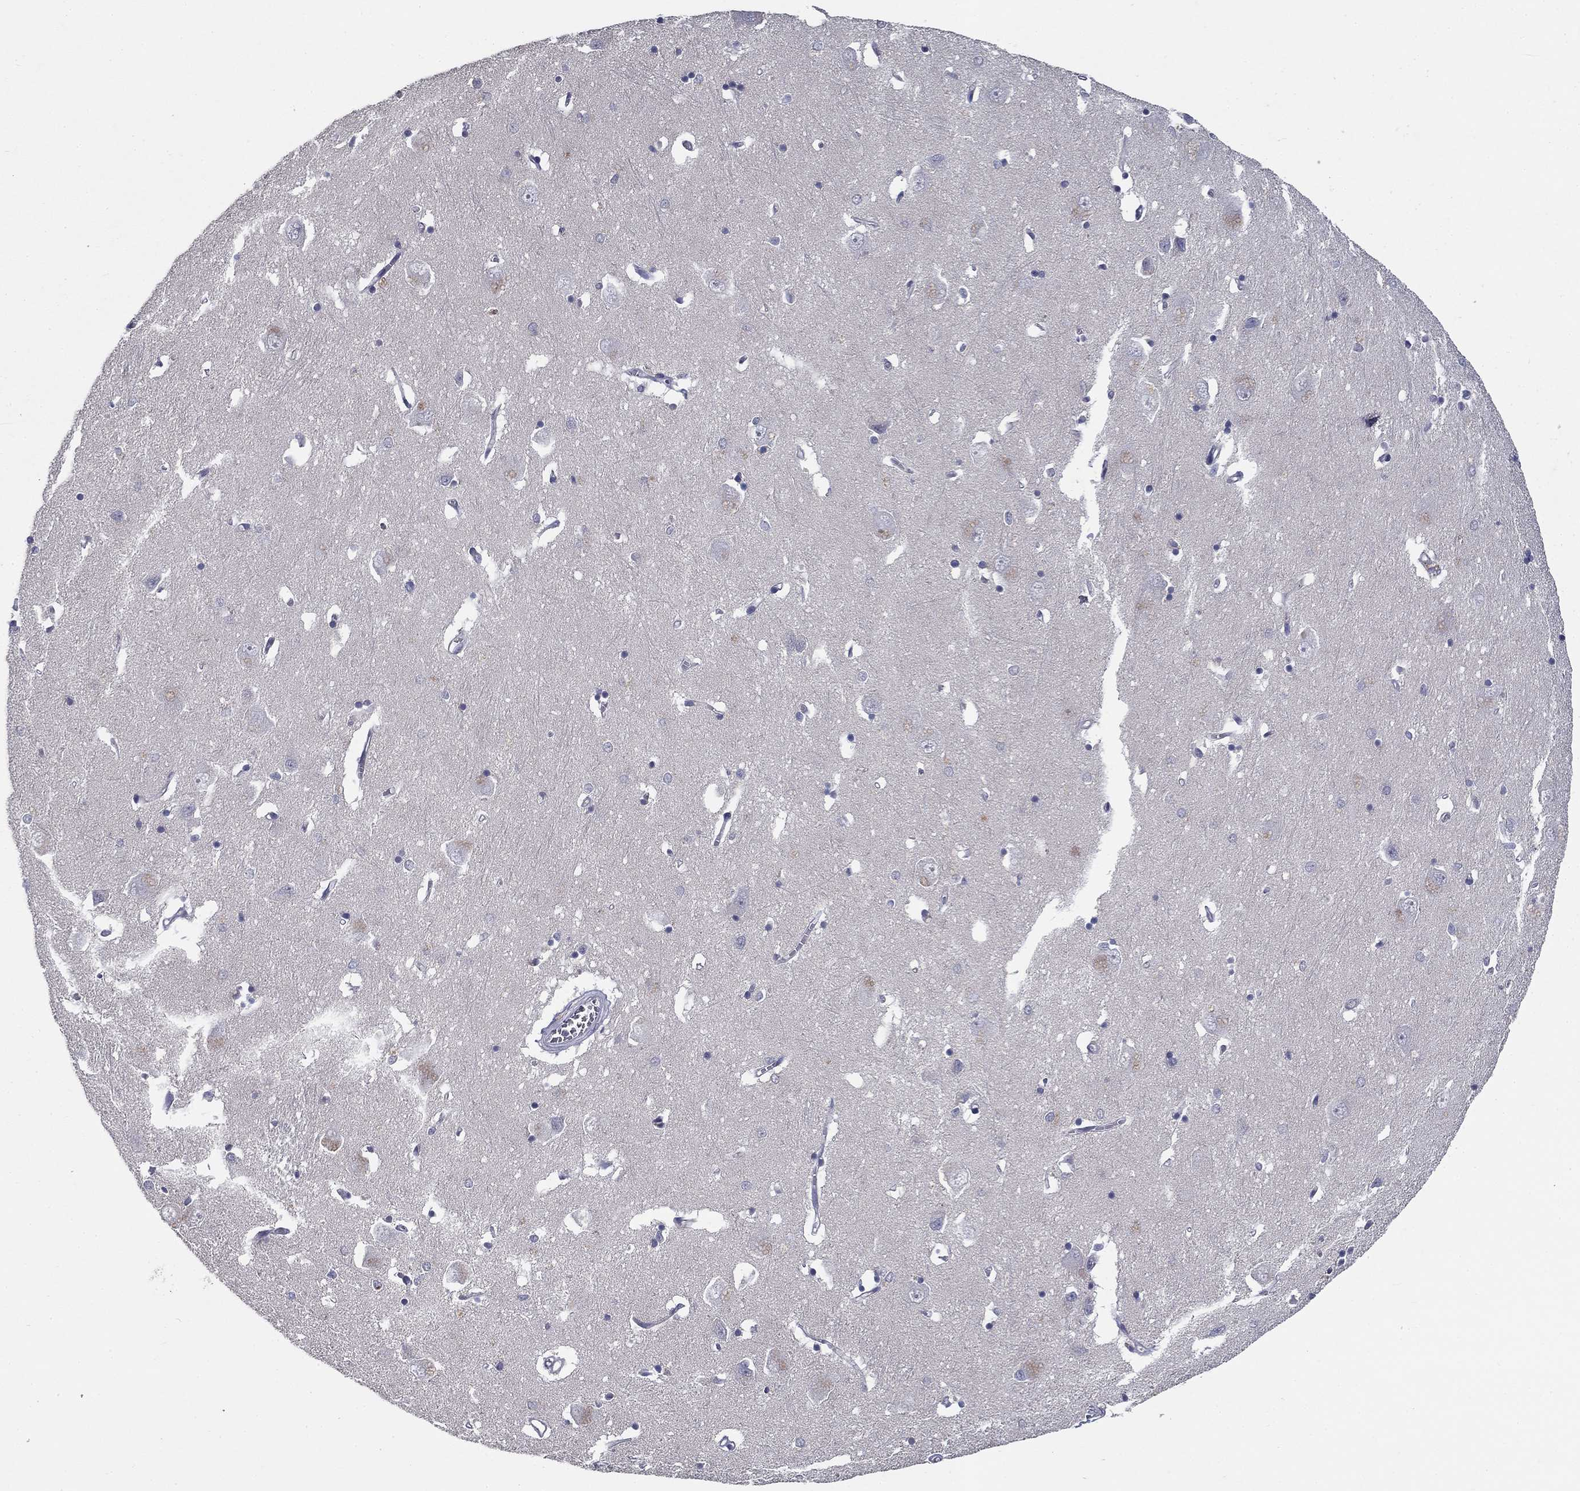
{"staining": {"intensity": "negative", "quantity": "none", "location": "none"}, "tissue": "caudate", "cell_type": "Glial cells", "image_type": "normal", "snomed": [{"axis": "morphology", "description": "Normal tissue, NOS"}, {"axis": "topography", "description": "Lateral ventricle wall"}], "caption": "Immunohistochemistry photomicrograph of normal caudate: human caudate stained with DAB (3,3'-diaminobenzidine) shows no significant protein expression in glial cells.", "gene": "CD274", "patient": {"sex": "male", "age": 54}}